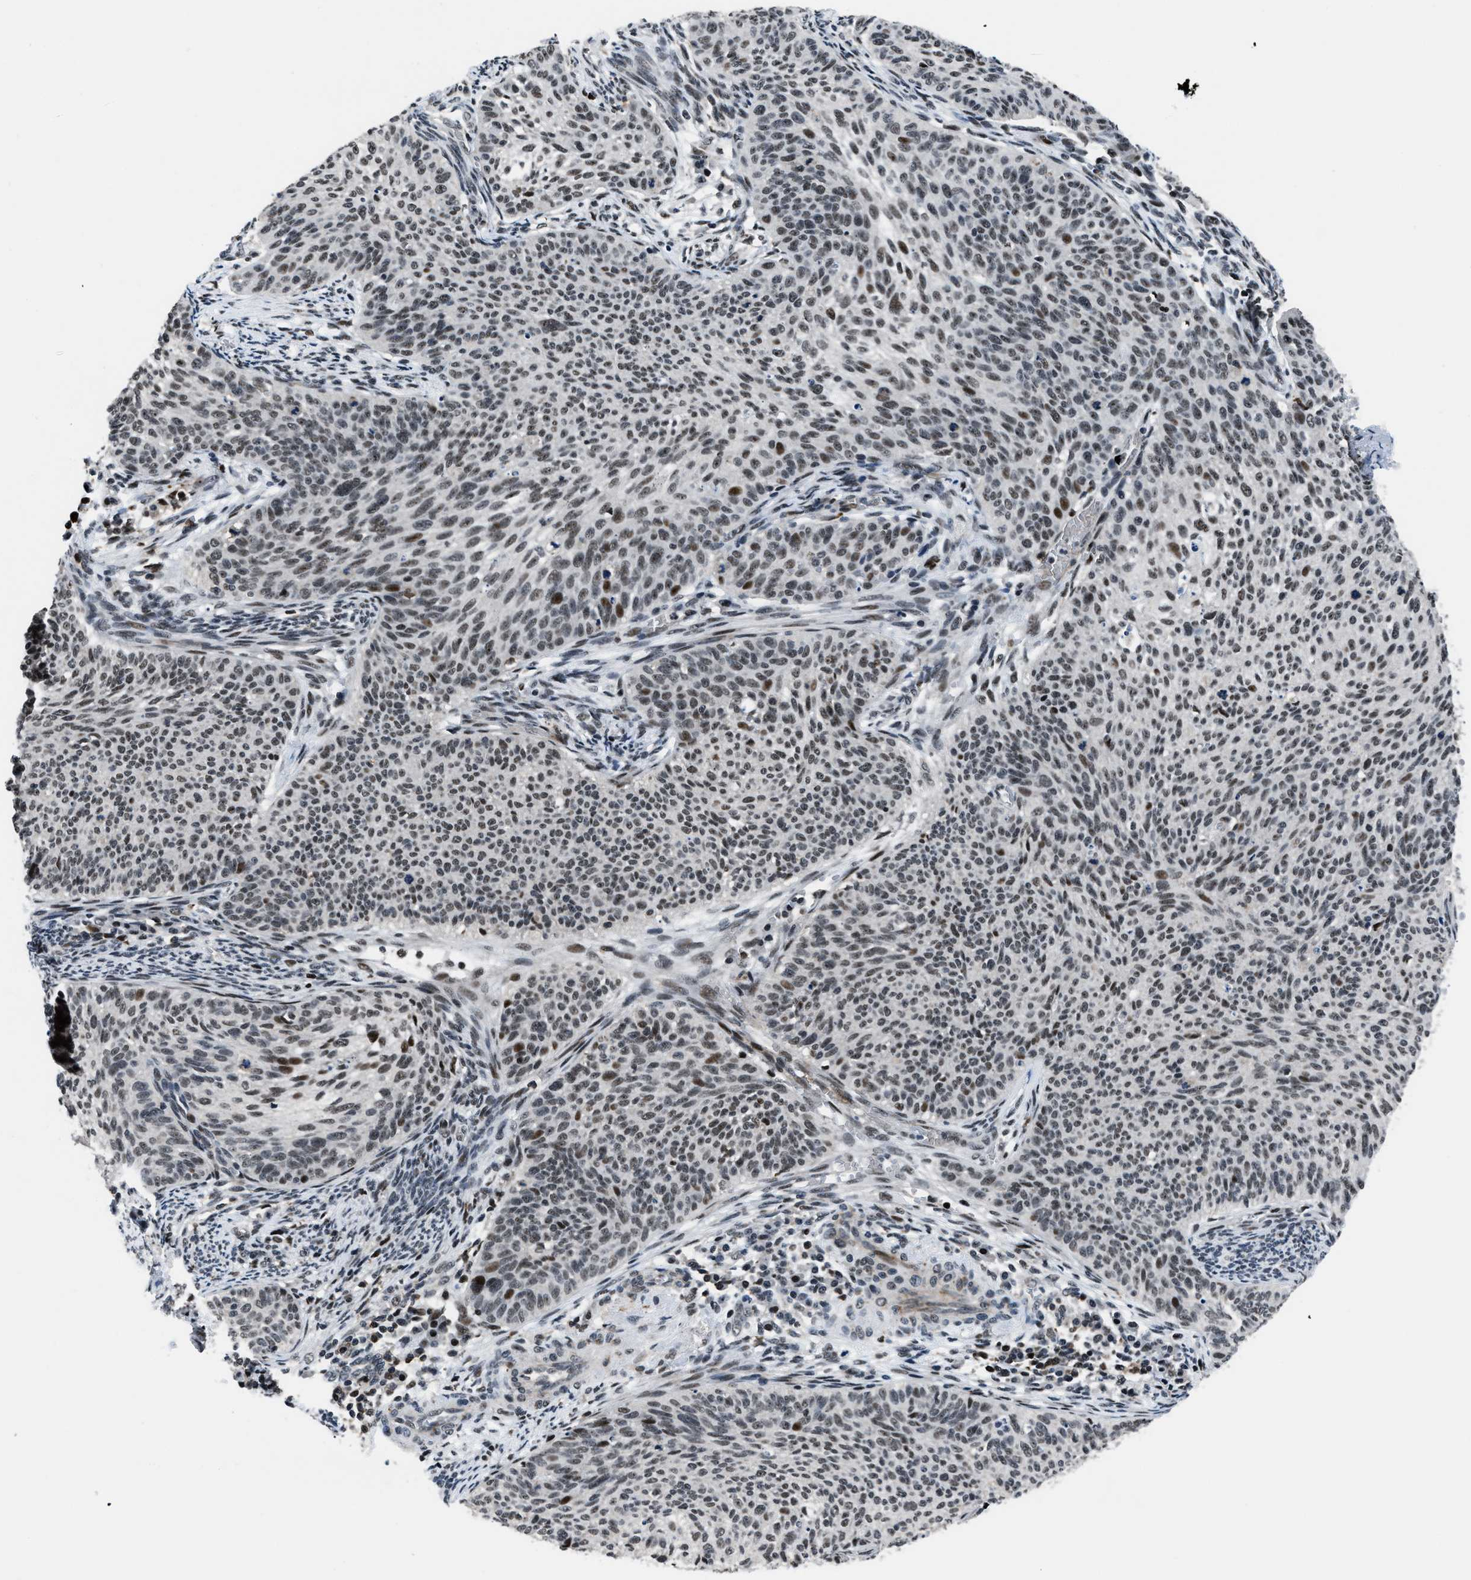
{"staining": {"intensity": "strong", "quantity": ">75%", "location": "nuclear"}, "tissue": "cervical cancer", "cell_type": "Tumor cells", "image_type": "cancer", "snomed": [{"axis": "morphology", "description": "Squamous cell carcinoma, NOS"}, {"axis": "topography", "description": "Cervix"}], "caption": "Immunohistochemical staining of cervical squamous cell carcinoma shows high levels of strong nuclear expression in about >75% of tumor cells. (Brightfield microscopy of DAB IHC at high magnification).", "gene": "SMARCB1", "patient": {"sex": "female", "age": 70}}